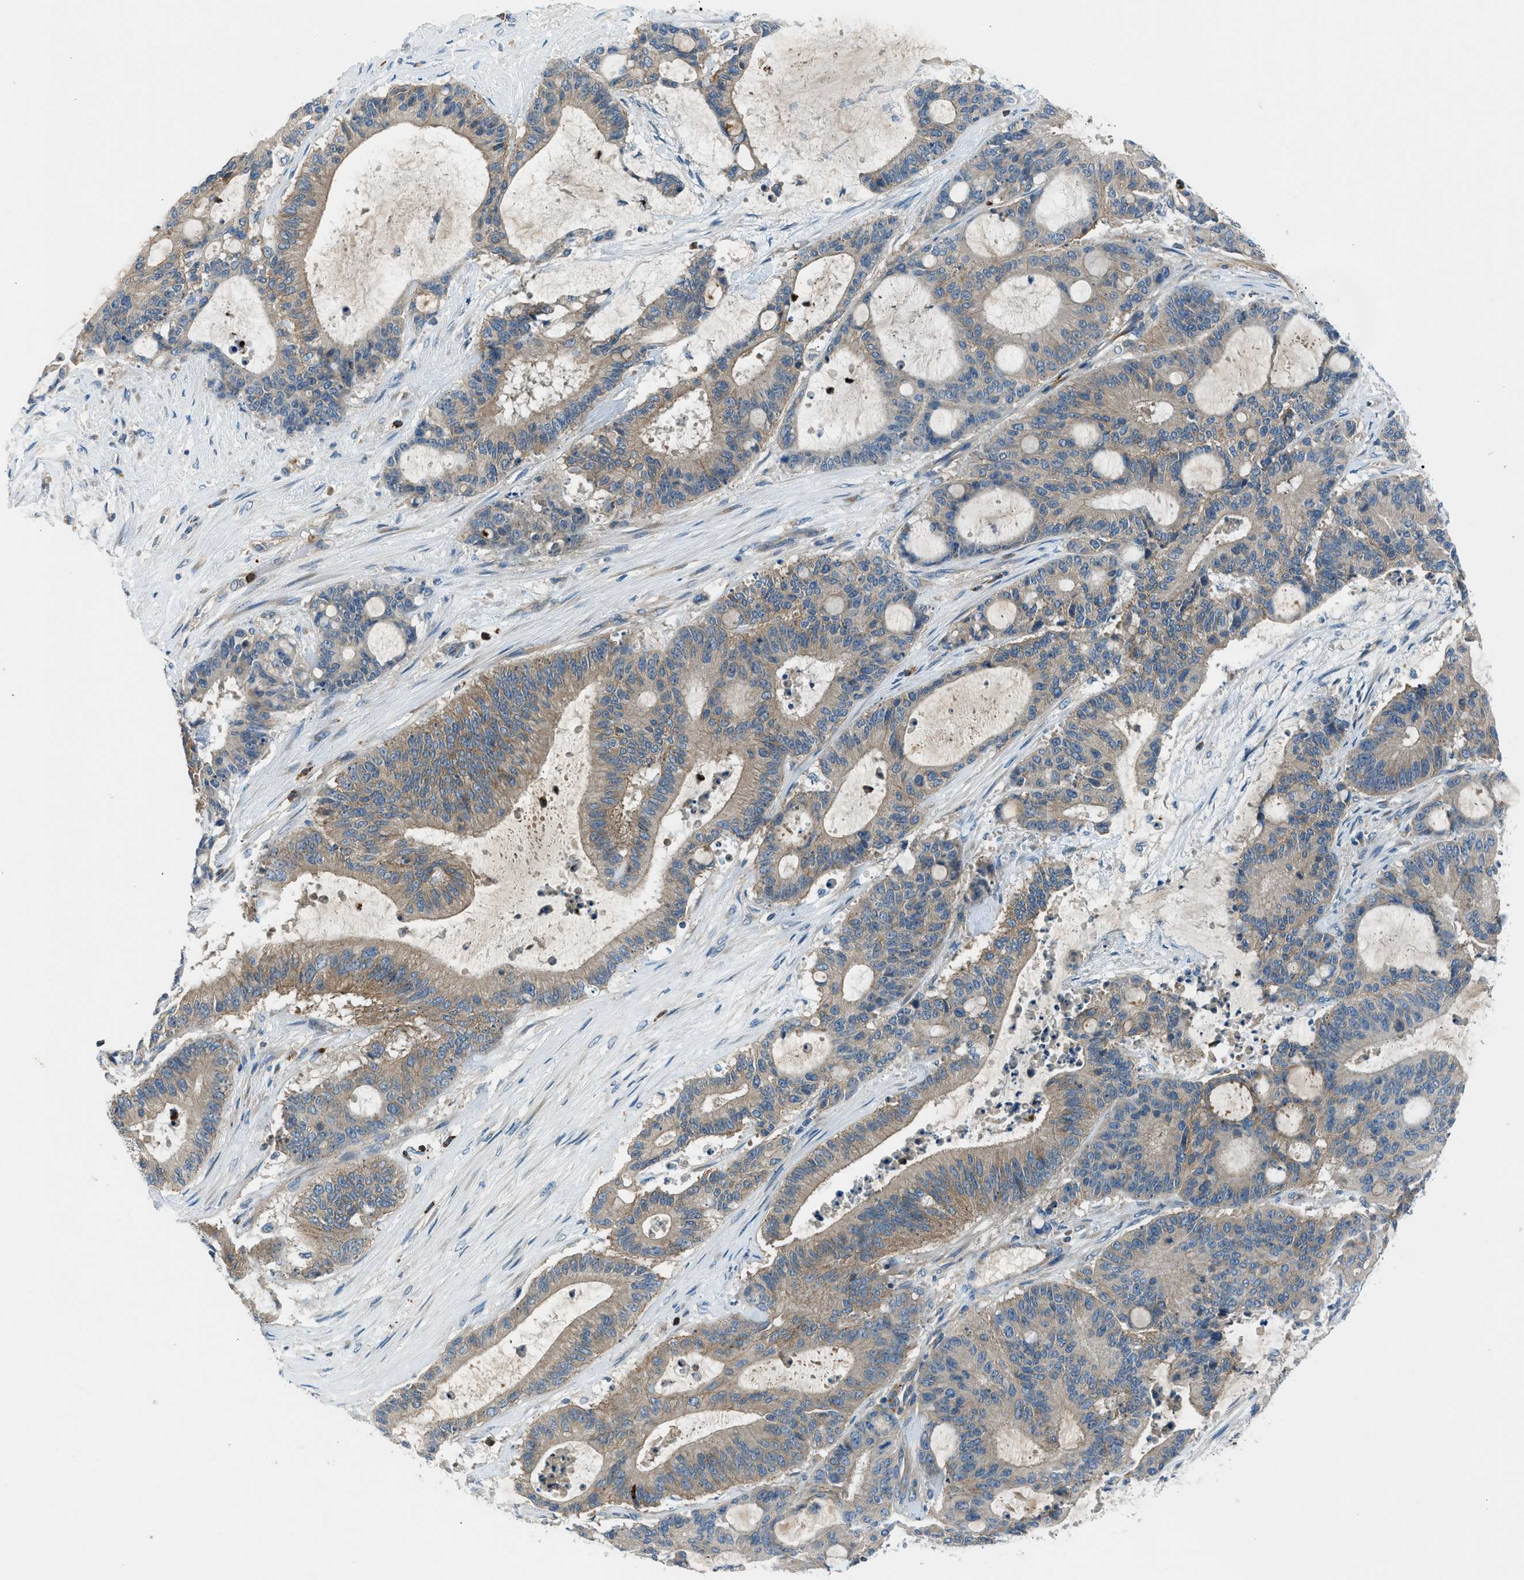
{"staining": {"intensity": "weak", "quantity": ">75%", "location": "cytoplasmic/membranous"}, "tissue": "liver cancer", "cell_type": "Tumor cells", "image_type": "cancer", "snomed": [{"axis": "morphology", "description": "Cholangiocarcinoma"}, {"axis": "topography", "description": "Liver"}], "caption": "This image shows immunohistochemistry (IHC) staining of human liver cholangiocarcinoma, with low weak cytoplasmic/membranous staining in about >75% of tumor cells.", "gene": "BMP1", "patient": {"sex": "female", "age": 73}}